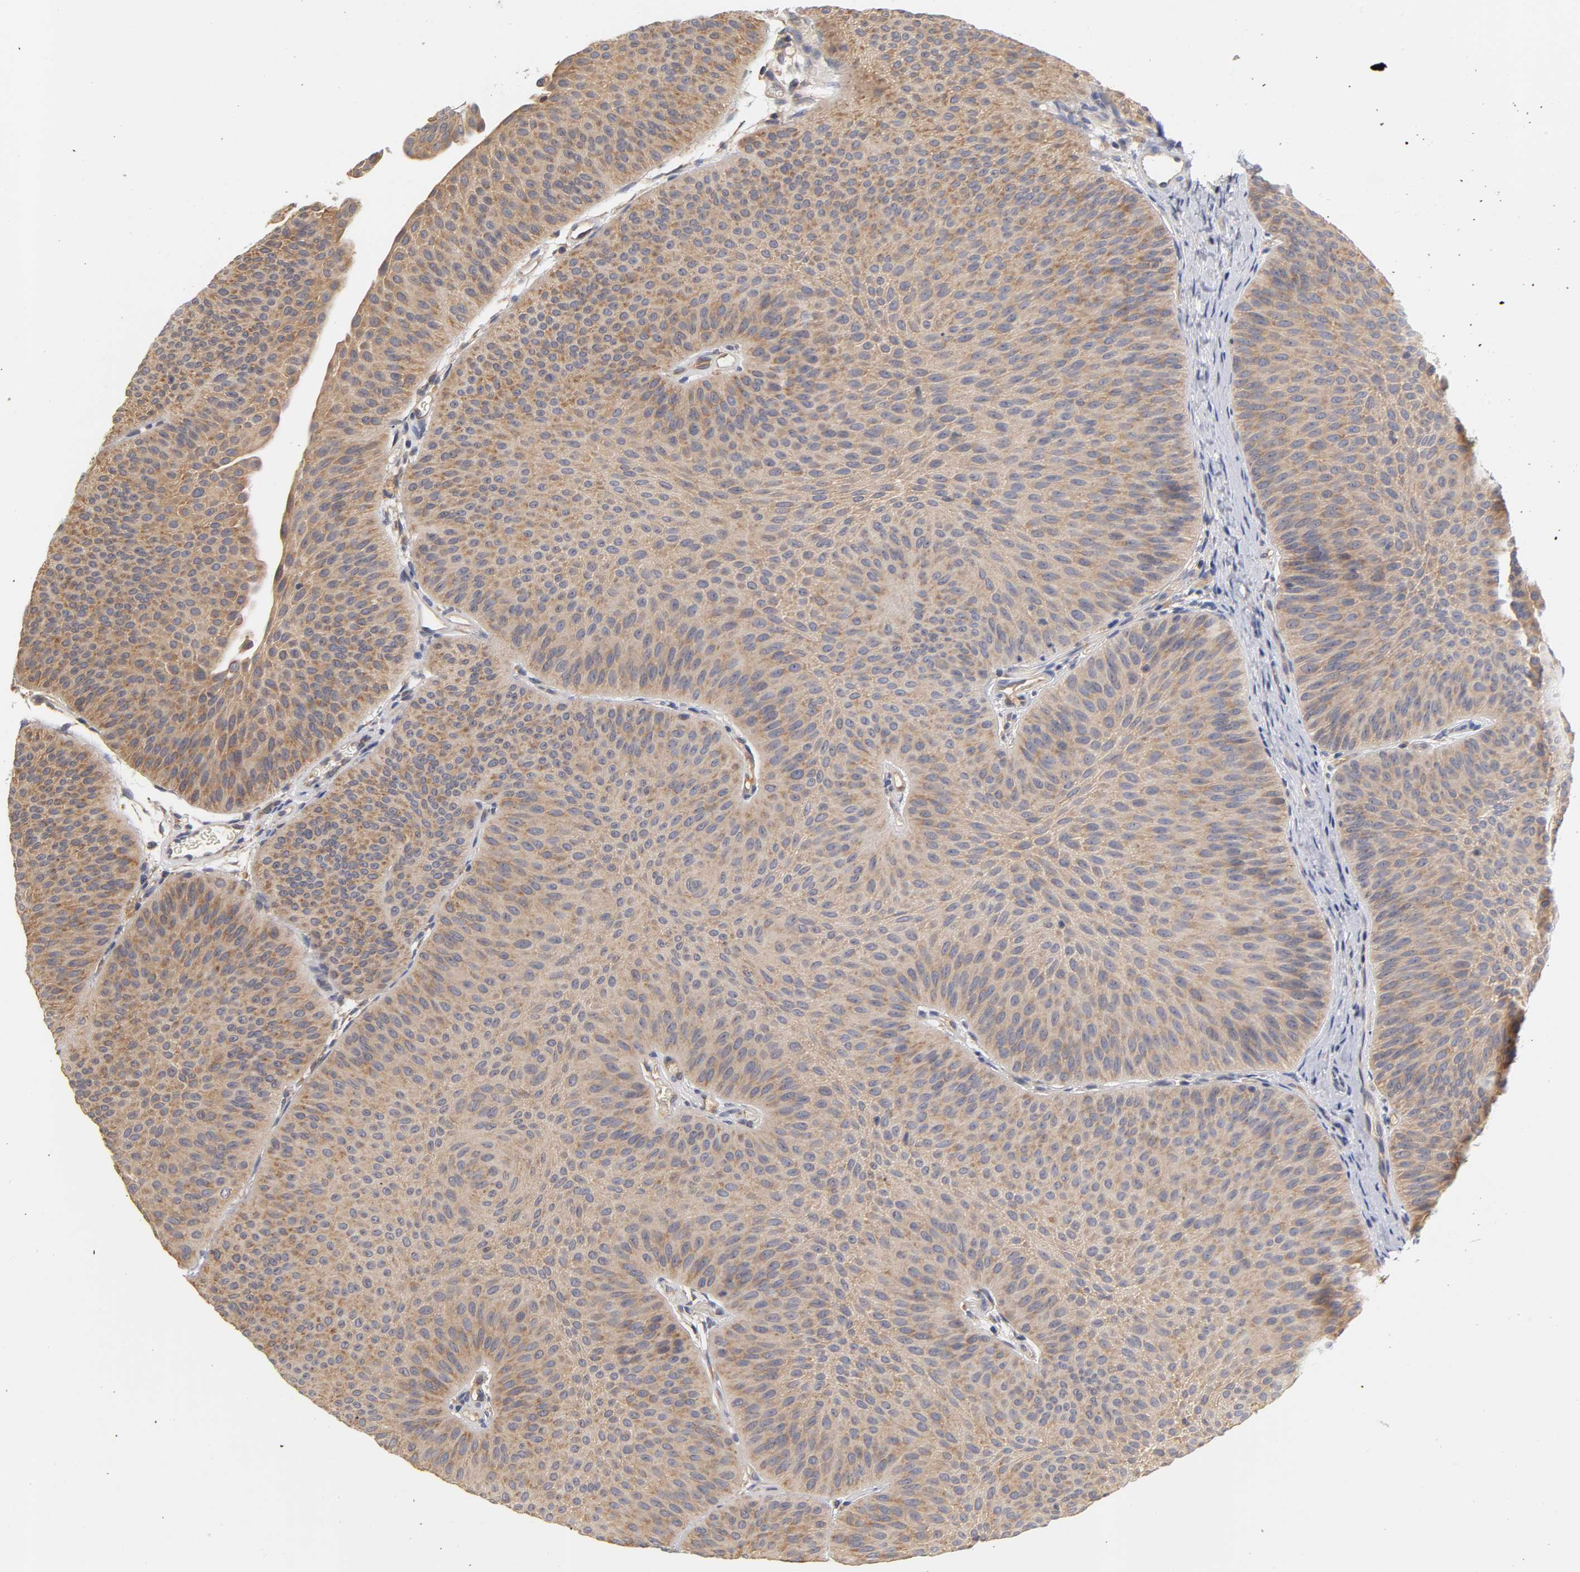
{"staining": {"intensity": "moderate", "quantity": ">75%", "location": "cytoplasmic/membranous"}, "tissue": "urothelial cancer", "cell_type": "Tumor cells", "image_type": "cancer", "snomed": [{"axis": "morphology", "description": "Urothelial carcinoma, Low grade"}, {"axis": "topography", "description": "Urinary bladder"}], "caption": "Immunohistochemistry of human low-grade urothelial carcinoma shows medium levels of moderate cytoplasmic/membranous staining in approximately >75% of tumor cells. The staining is performed using DAB (3,3'-diaminobenzidine) brown chromogen to label protein expression. The nuclei are counter-stained blue using hematoxylin.", "gene": "RPS29", "patient": {"sex": "female", "age": 60}}